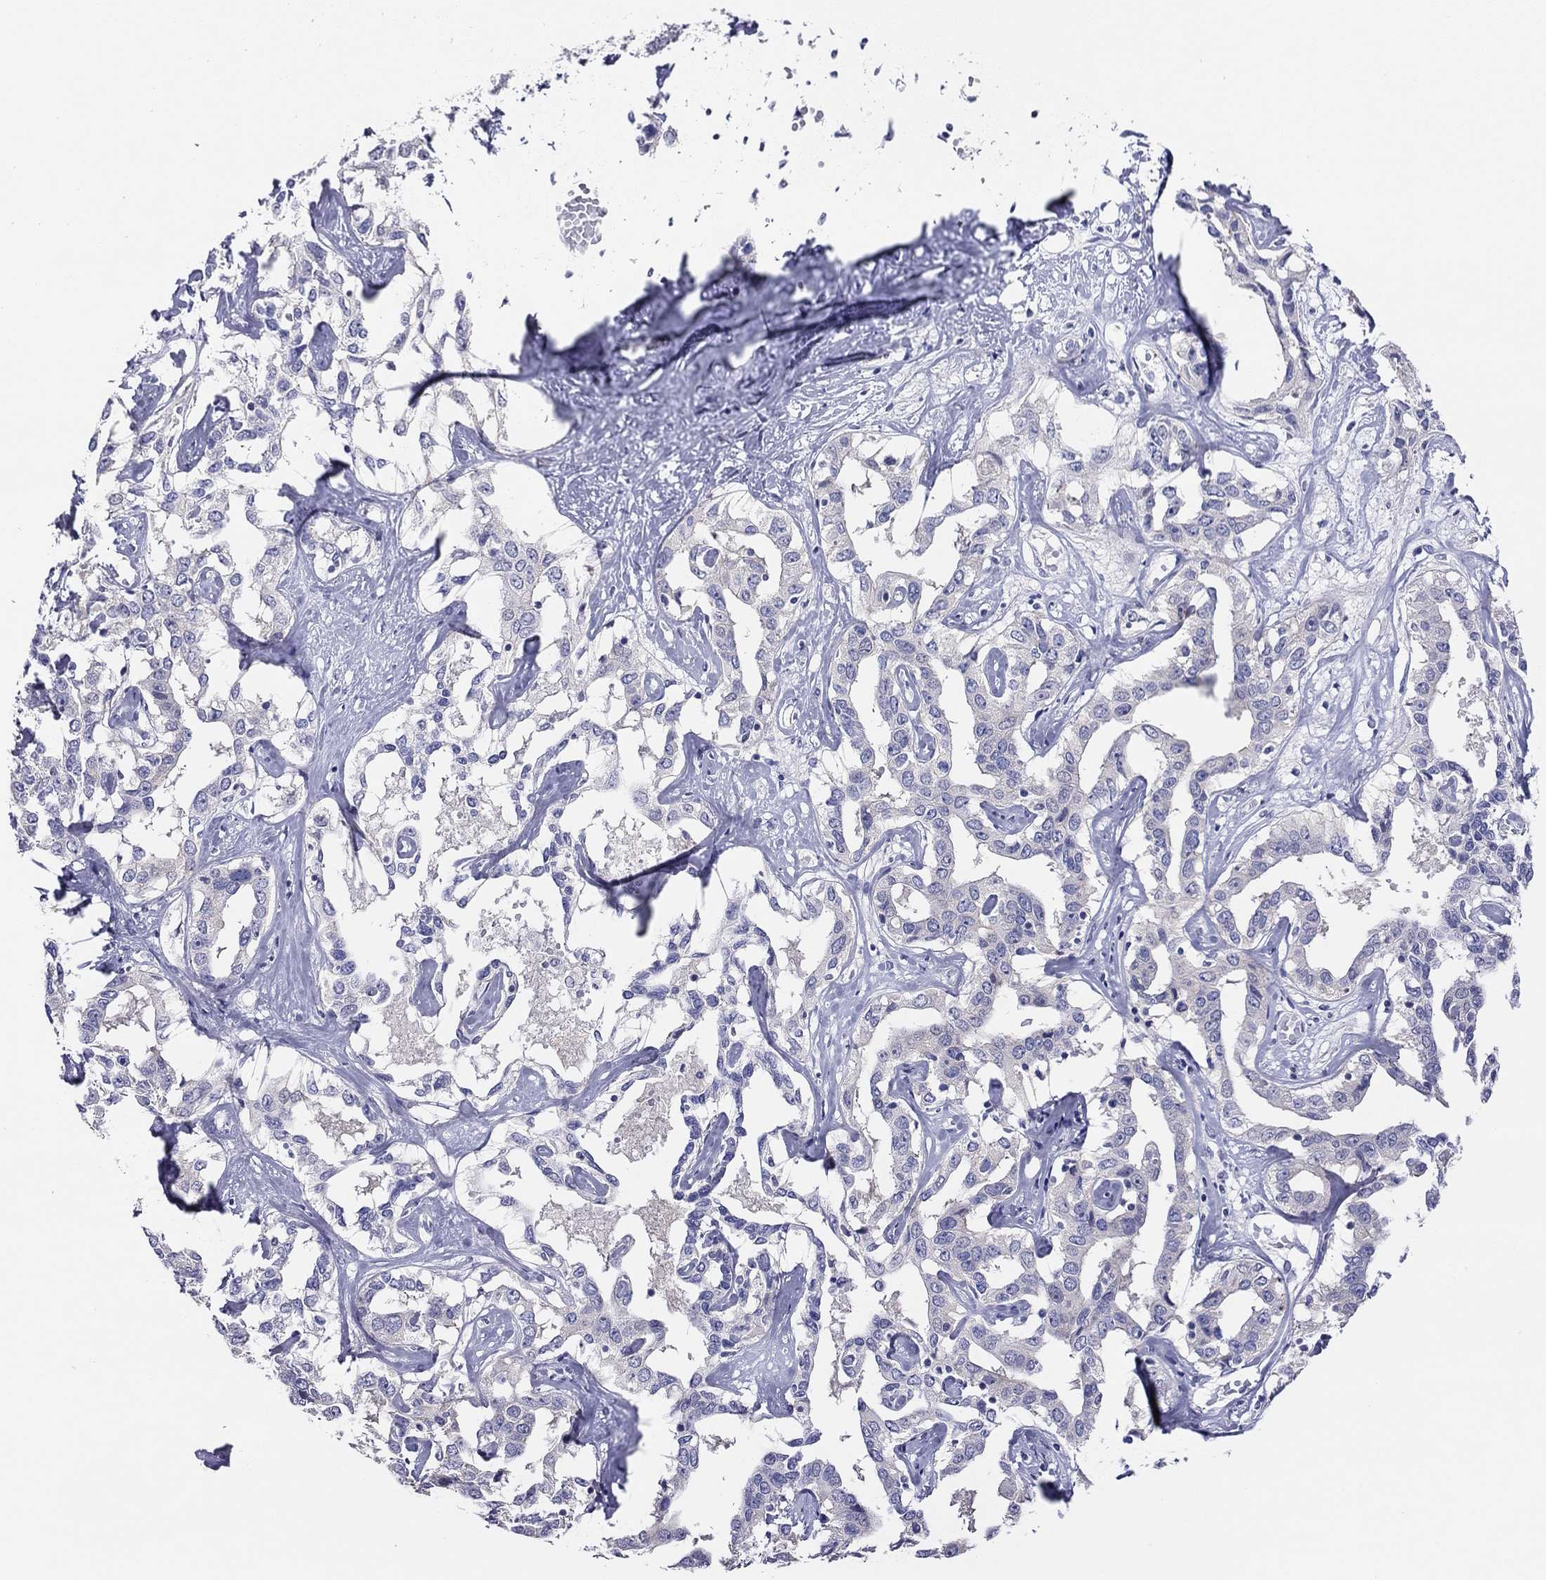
{"staining": {"intensity": "negative", "quantity": "none", "location": "none"}, "tissue": "liver cancer", "cell_type": "Tumor cells", "image_type": "cancer", "snomed": [{"axis": "morphology", "description": "Cholangiocarcinoma"}, {"axis": "topography", "description": "Liver"}], "caption": "IHC image of neoplastic tissue: liver cancer (cholangiocarcinoma) stained with DAB (3,3'-diaminobenzidine) displays no significant protein positivity in tumor cells.", "gene": "MGAT4C", "patient": {"sex": "male", "age": 59}}